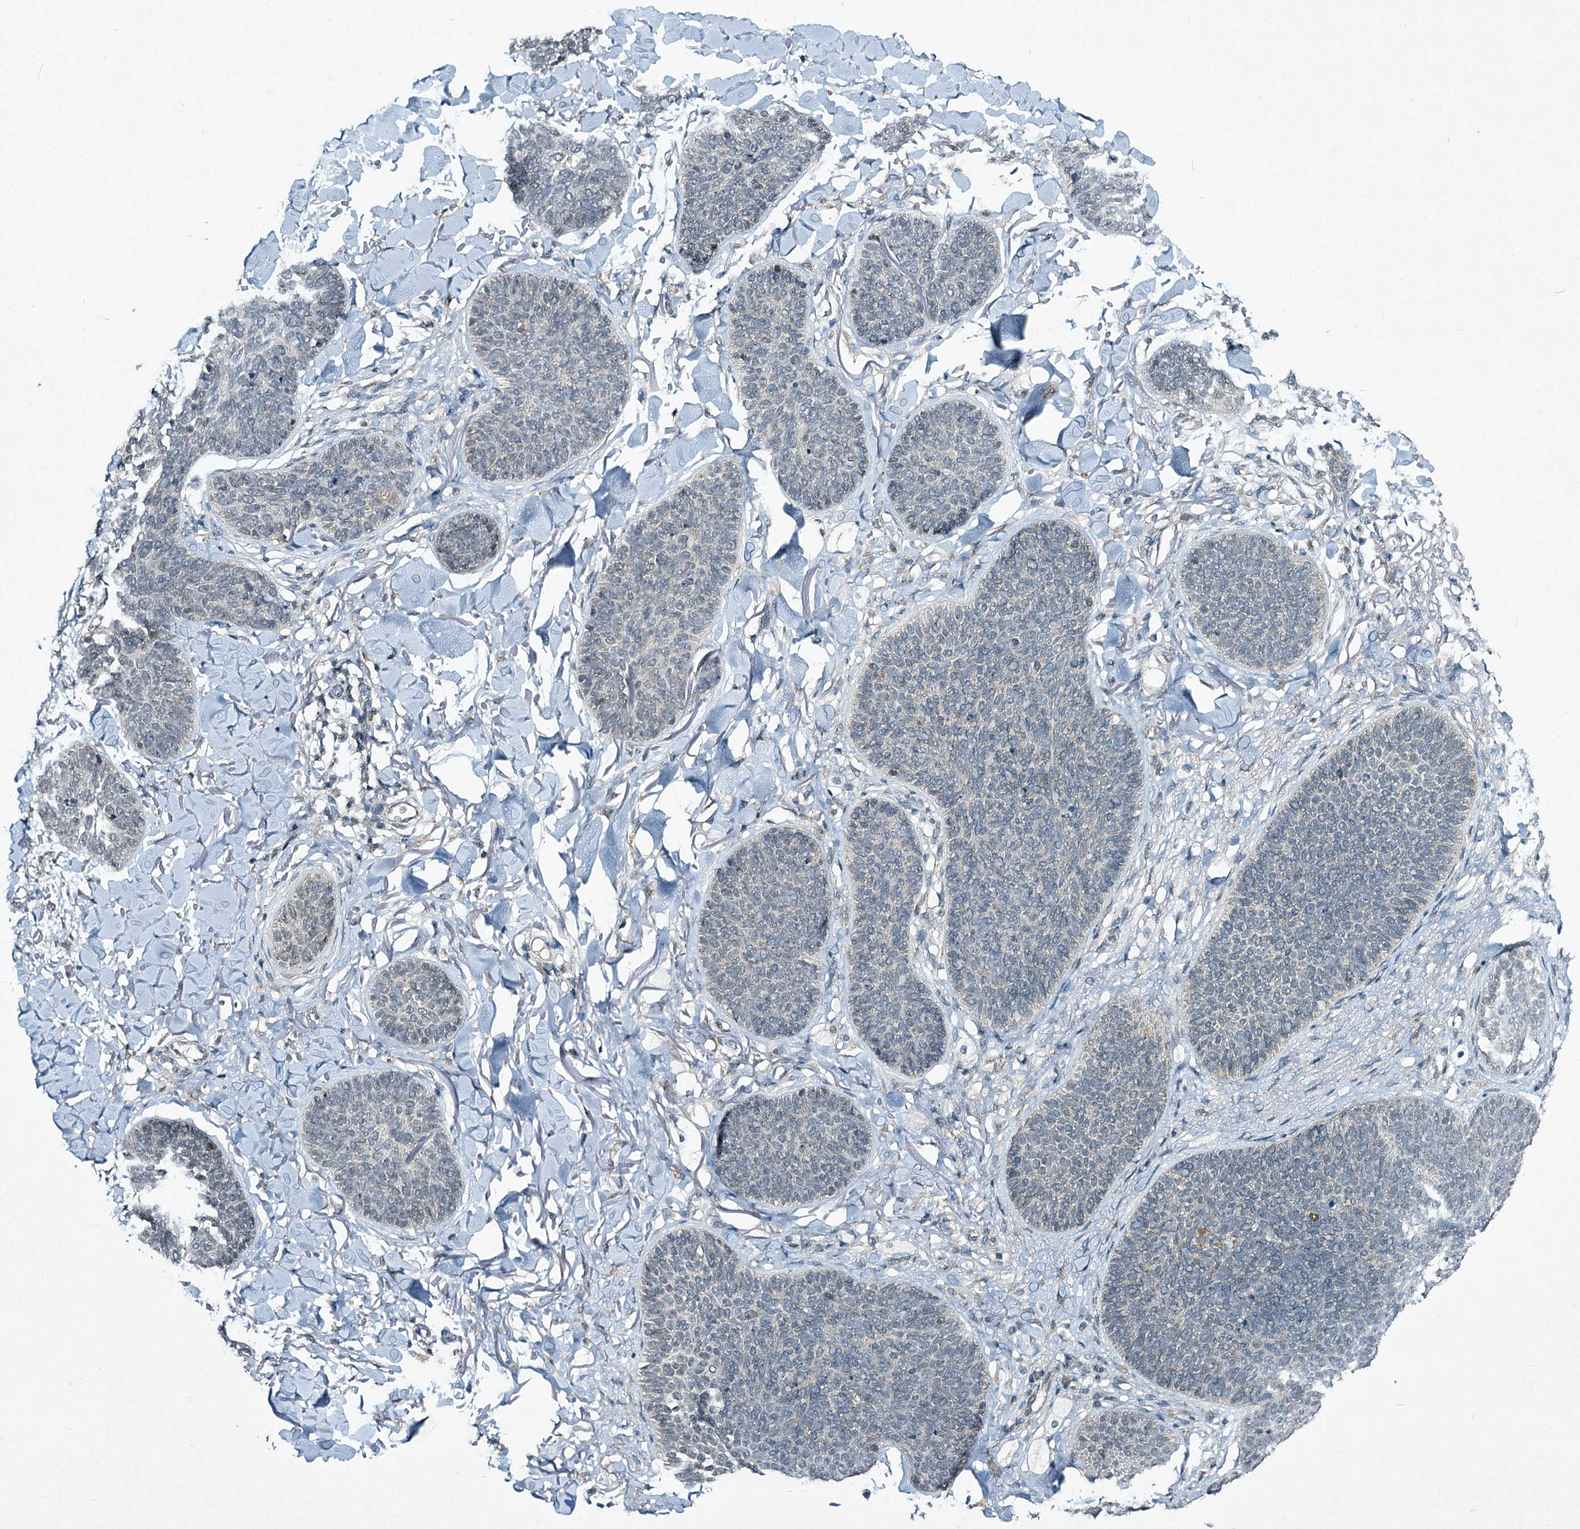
{"staining": {"intensity": "negative", "quantity": "none", "location": "none"}, "tissue": "skin cancer", "cell_type": "Tumor cells", "image_type": "cancer", "snomed": [{"axis": "morphology", "description": "Basal cell carcinoma"}, {"axis": "topography", "description": "Skin"}], "caption": "Immunohistochemistry (IHC) of human skin cancer (basal cell carcinoma) demonstrates no positivity in tumor cells.", "gene": "STAP1", "patient": {"sex": "male", "age": 85}}